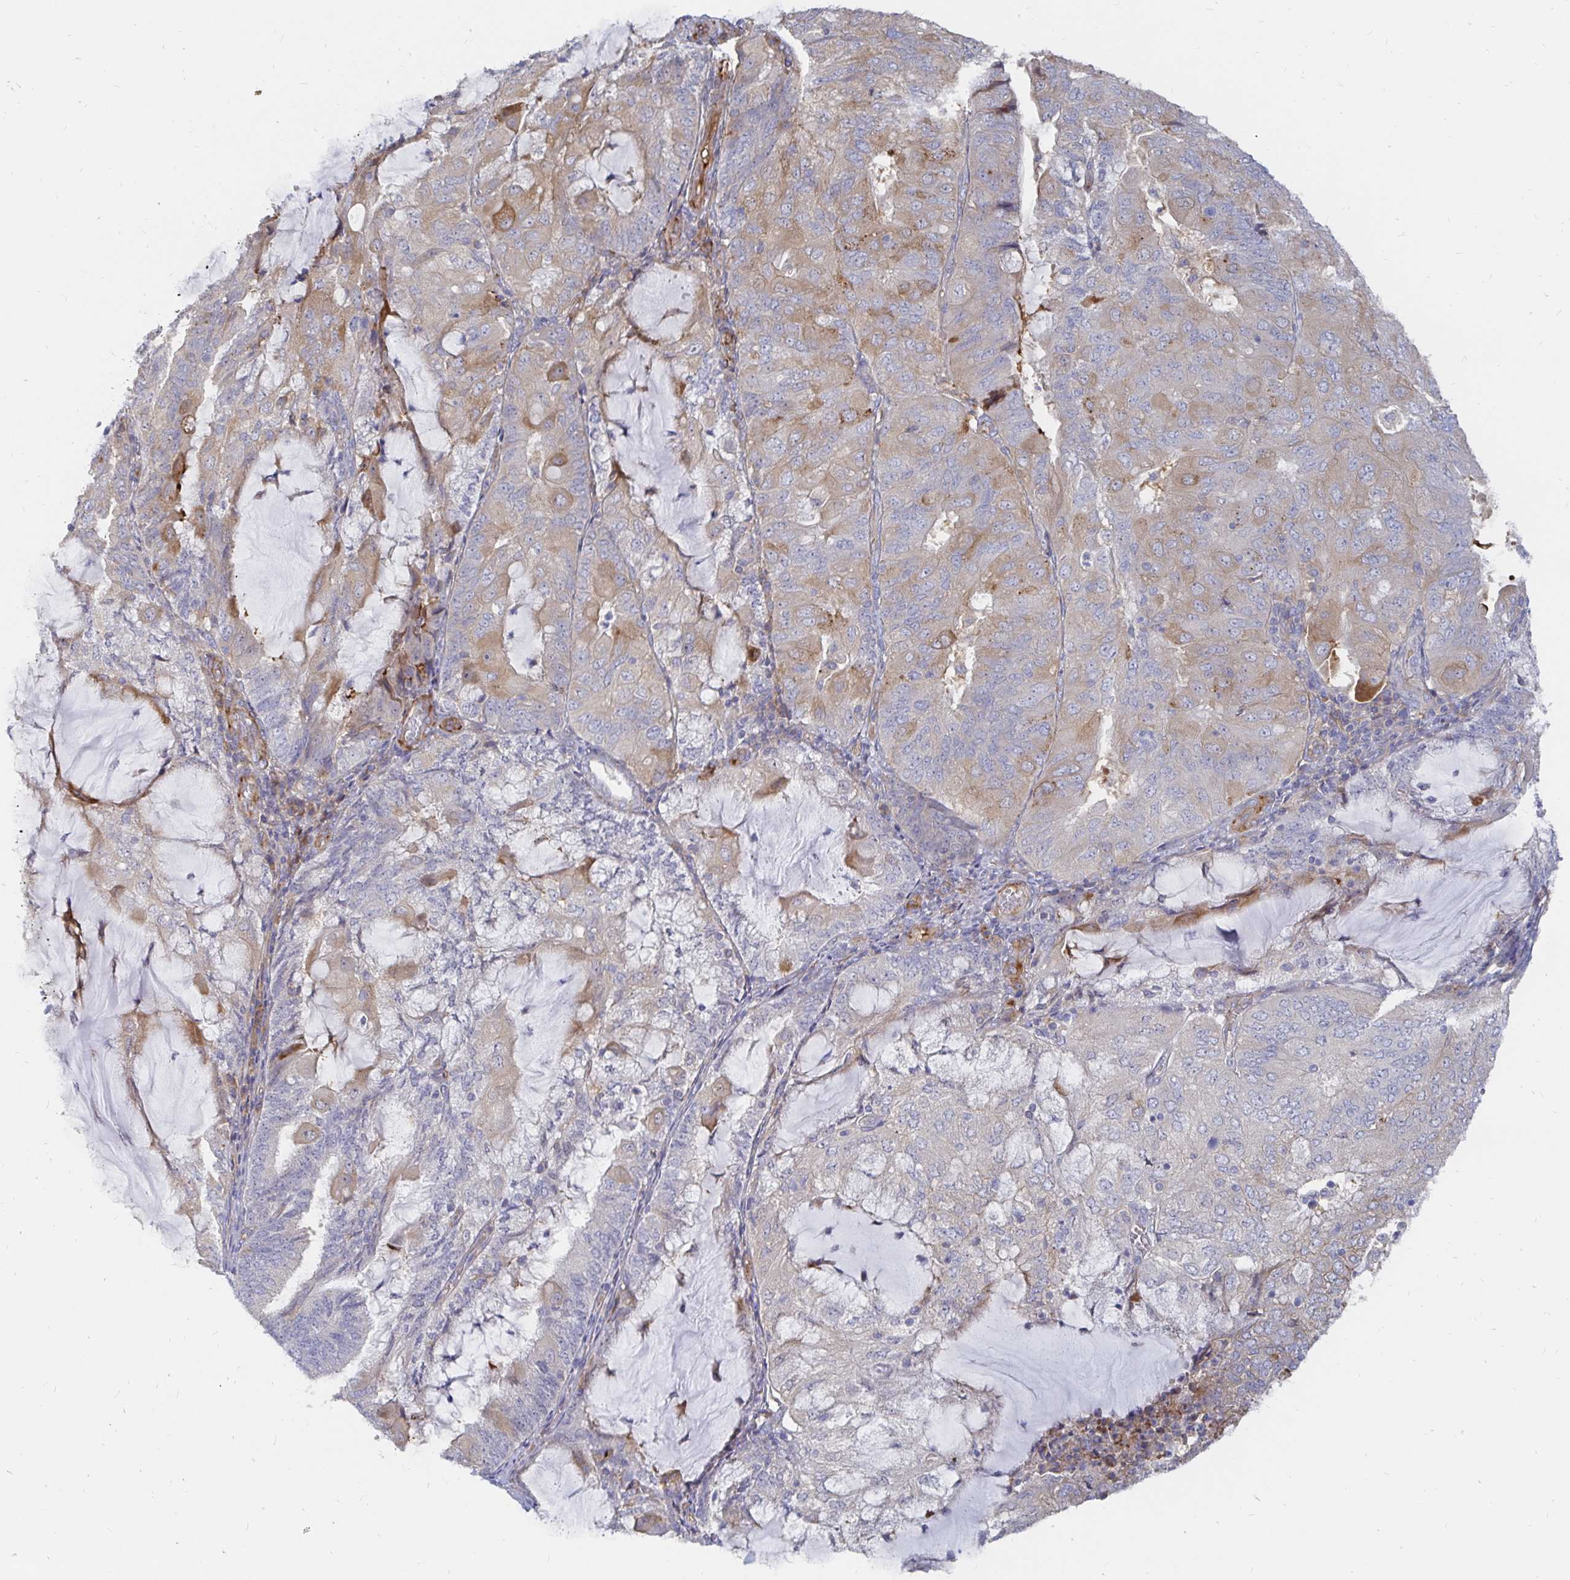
{"staining": {"intensity": "weak", "quantity": "25%-75%", "location": "cytoplasmic/membranous"}, "tissue": "endometrial cancer", "cell_type": "Tumor cells", "image_type": "cancer", "snomed": [{"axis": "morphology", "description": "Adenocarcinoma, NOS"}, {"axis": "topography", "description": "Endometrium"}], "caption": "Endometrial cancer (adenocarcinoma) tissue demonstrates weak cytoplasmic/membranous staining in approximately 25%-75% of tumor cells, visualized by immunohistochemistry.", "gene": "KCTD19", "patient": {"sex": "female", "age": 81}}